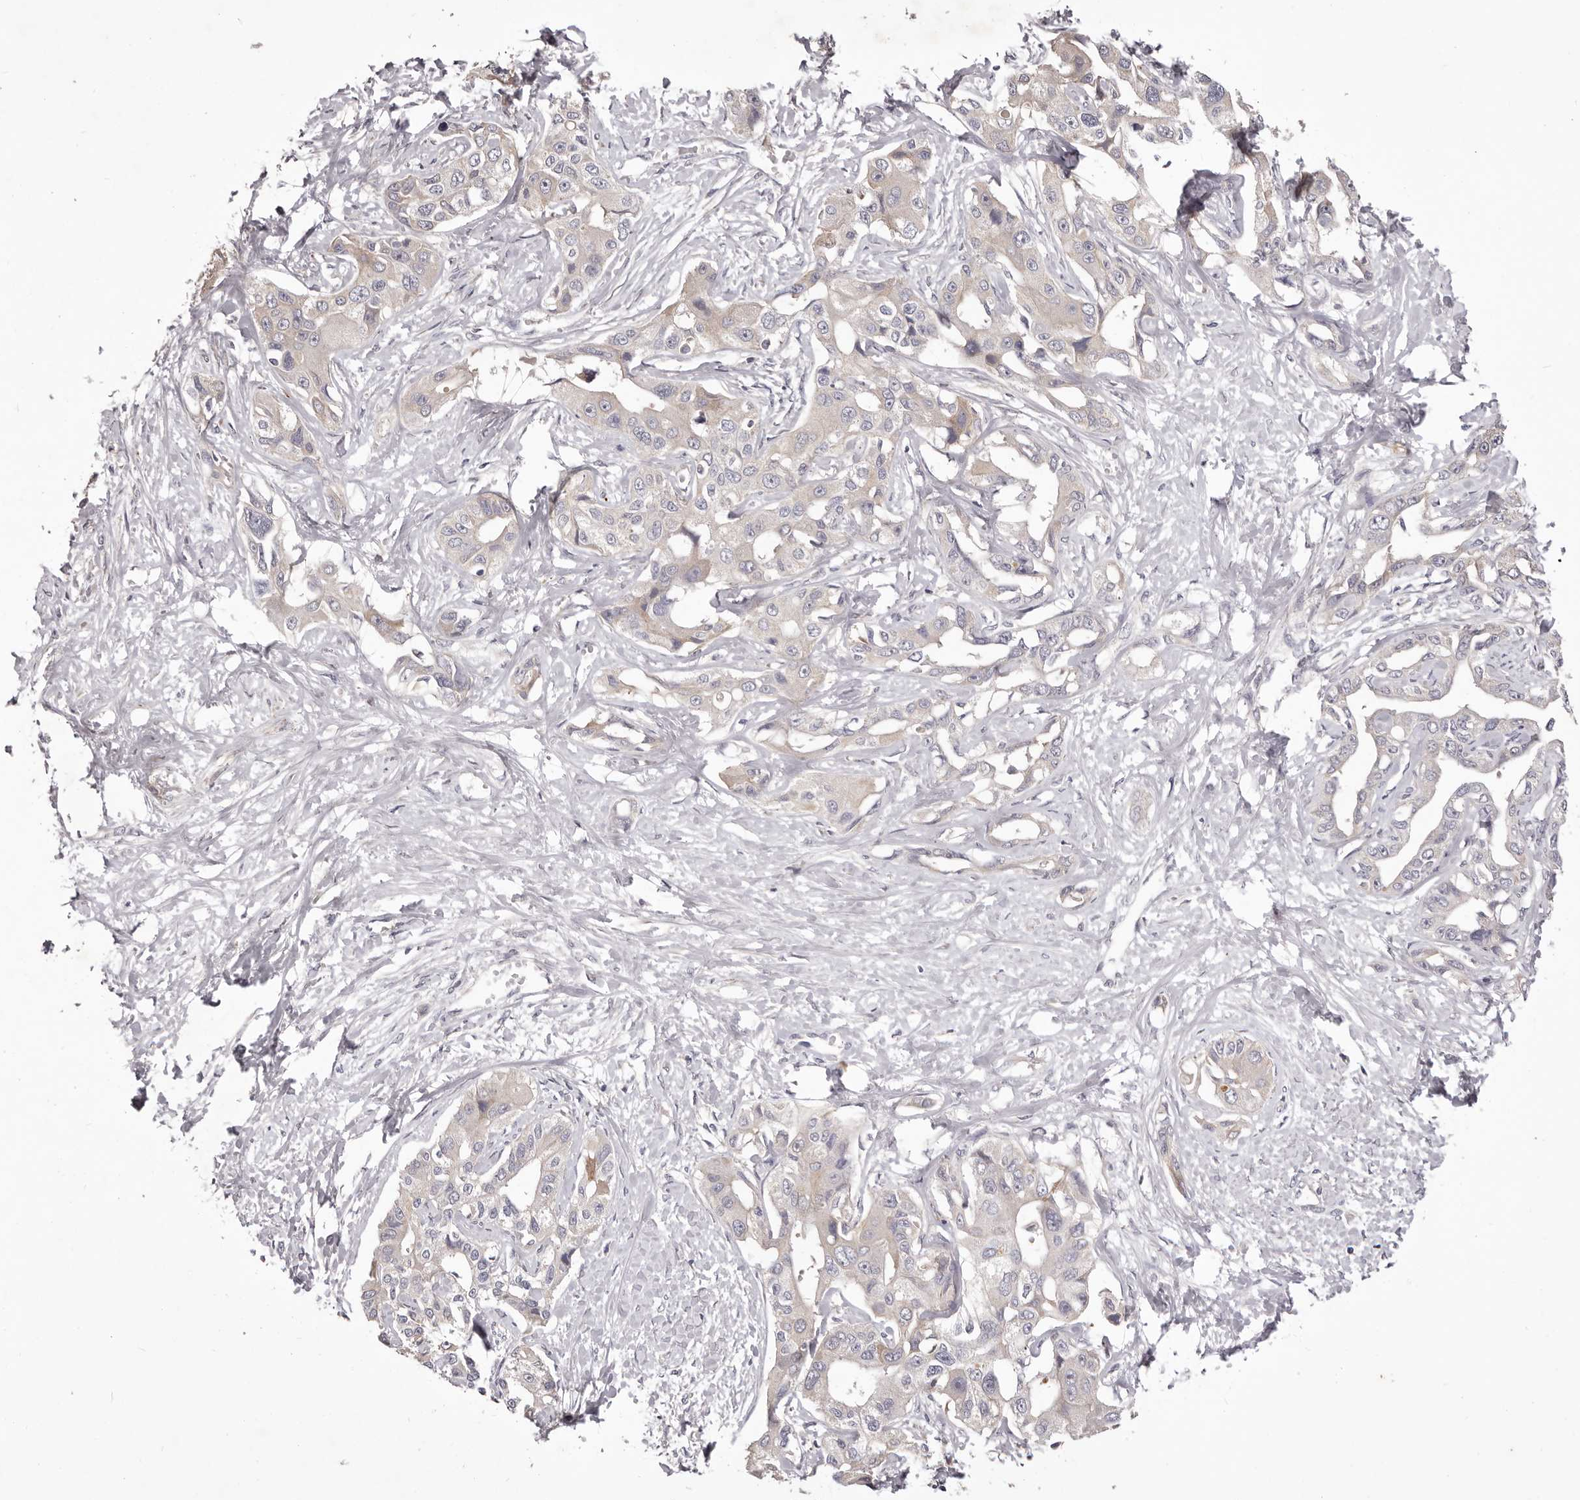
{"staining": {"intensity": "negative", "quantity": "none", "location": "none"}, "tissue": "liver cancer", "cell_type": "Tumor cells", "image_type": "cancer", "snomed": [{"axis": "morphology", "description": "Cholangiocarcinoma"}, {"axis": "topography", "description": "Liver"}], "caption": "A photomicrograph of liver cancer (cholangiocarcinoma) stained for a protein exhibits no brown staining in tumor cells.", "gene": "PNRC1", "patient": {"sex": "male", "age": 59}}